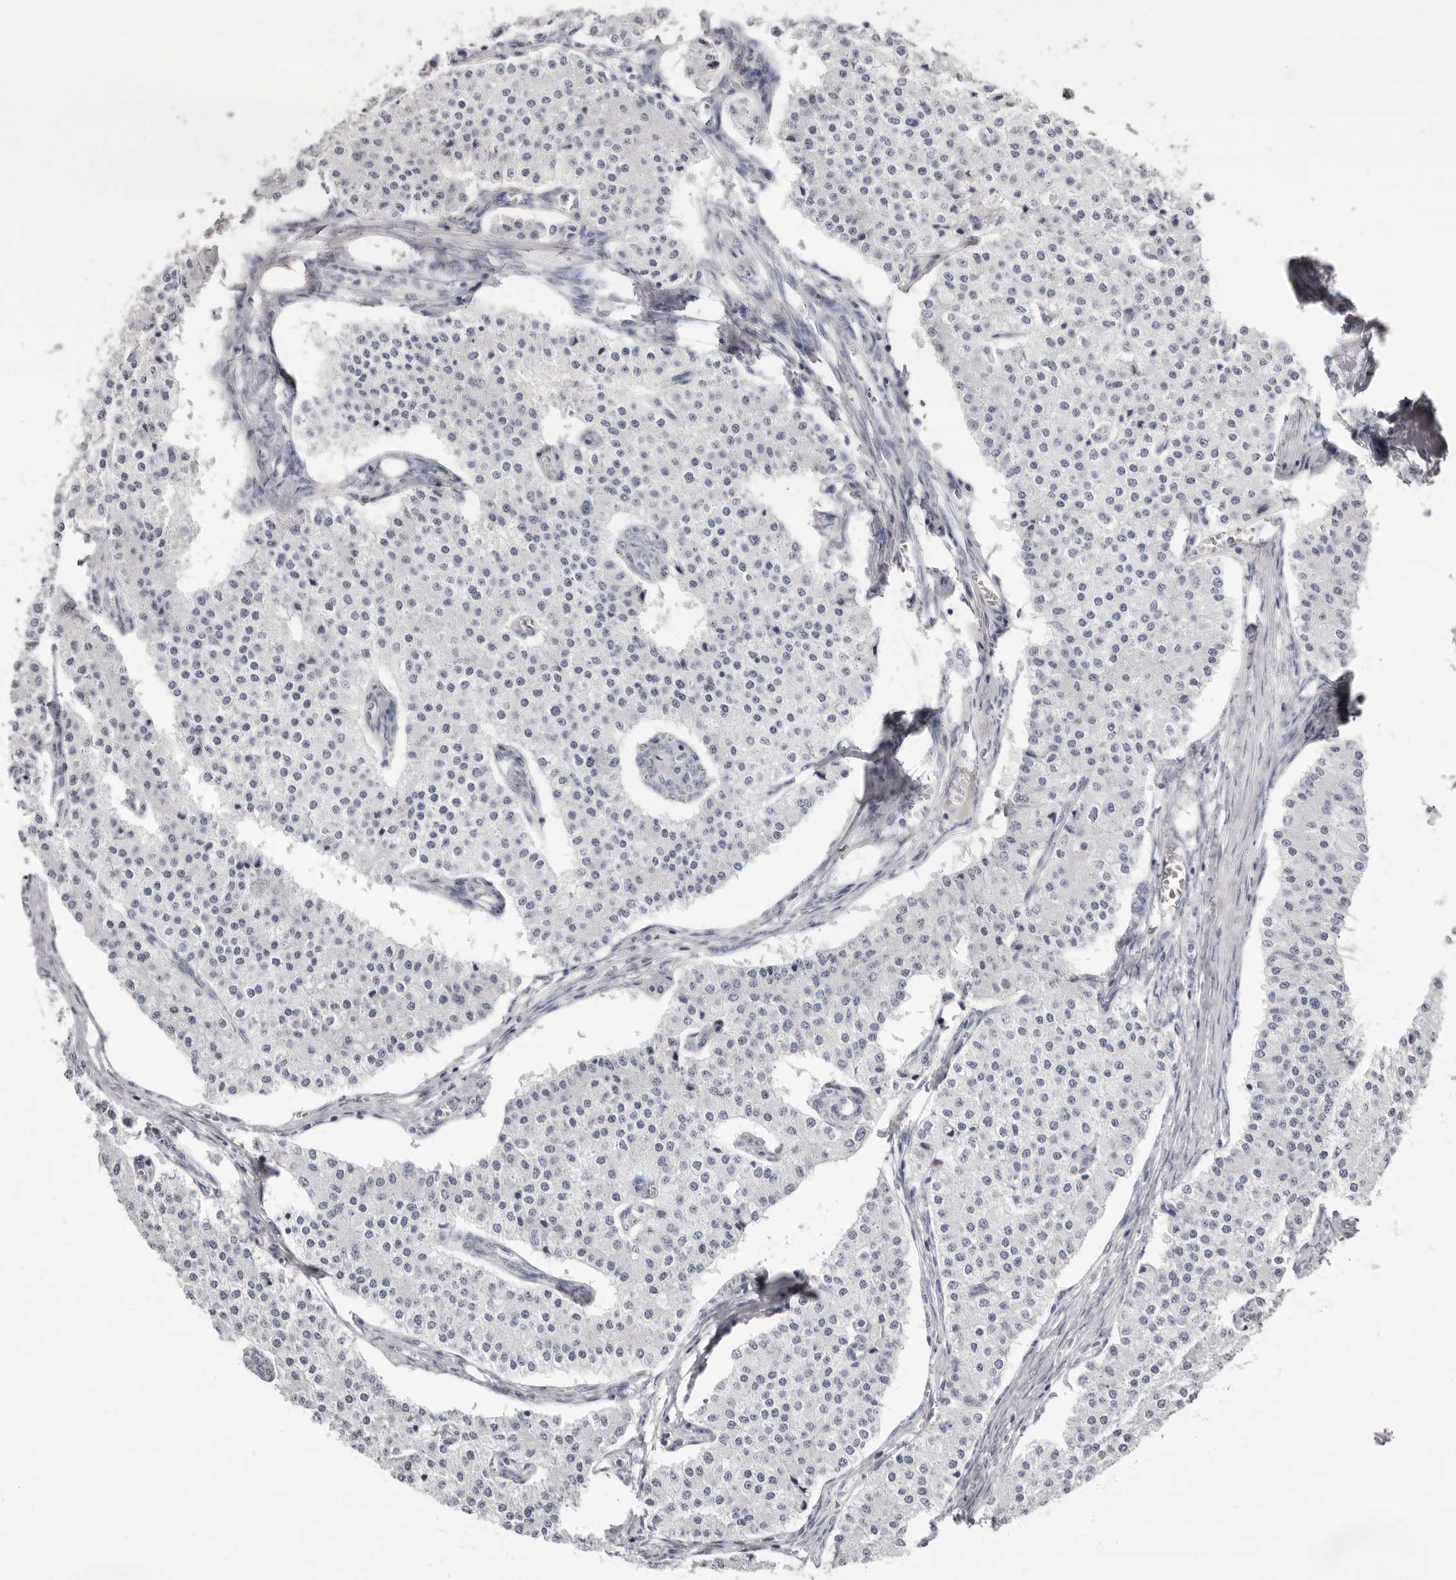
{"staining": {"intensity": "negative", "quantity": "none", "location": "none"}, "tissue": "carcinoid", "cell_type": "Tumor cells", "image_type": "cancer", "snomed": [{"axis": "morphology", "description": "Carcinoid, malignant, NOS"}, {"axis": "topography", "description": "Colon"}], "caption": "A high-resolution image shows immunohistochemistry (IHC) staining of carcinoid (malignant), which exhibits no significant expression in tumor cells.", "gene": "LPO", "patient": {"sex": "female", "age": 52}}